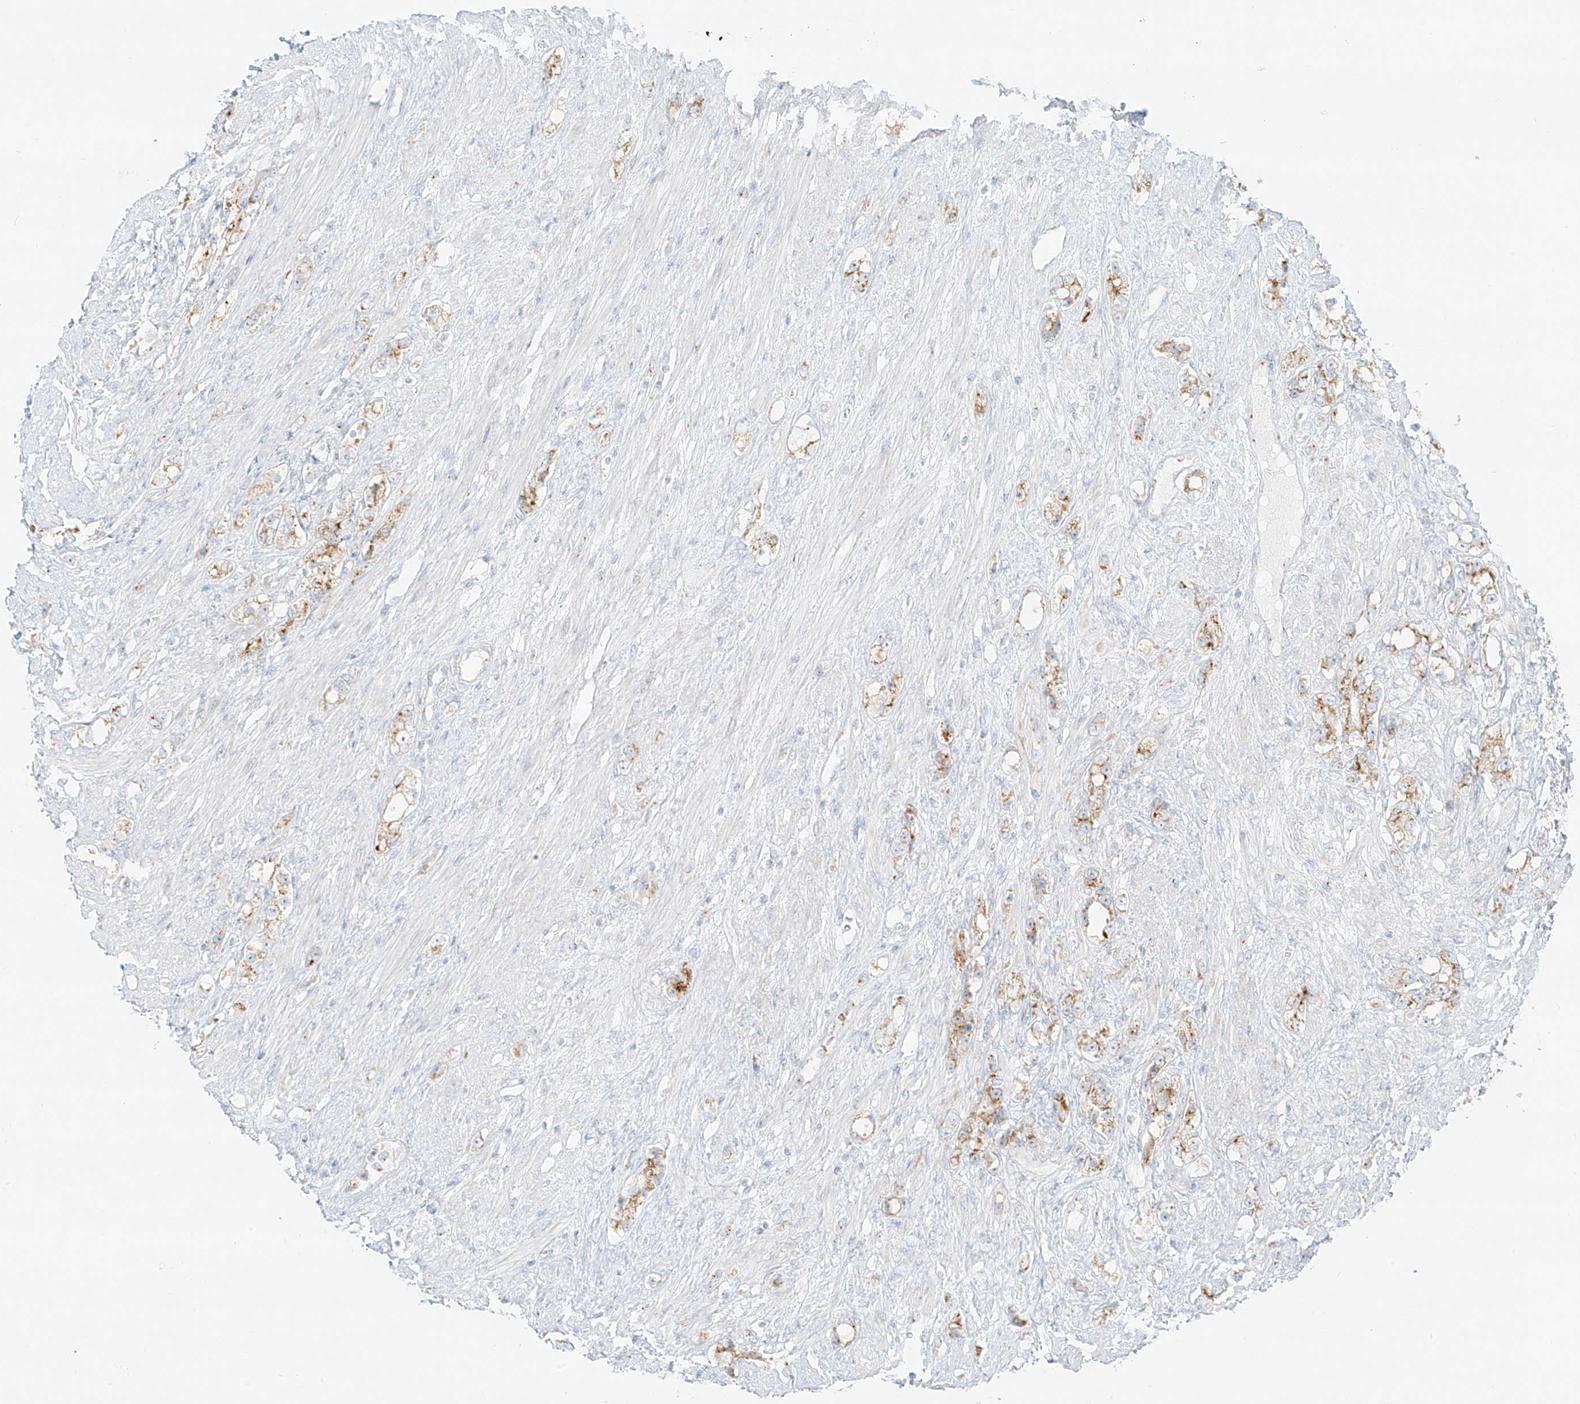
{"staining": {"intensity": "moderate", "quantity": "25%-75%", "location": "cytoplasmic/membranous"}, "tissue": "prostate cancer", "cell_type": "Tumor cells", "image_type": "cancer", "snomed": [{"axis": "morphology", "description": "Adenocarcinoma, High grade"}, {"axis": "topography", "description": "Prostate"}], "caption": "Prostate cancer (high-grade adenocarcinoma) stained with a brown dye demonstrates moderate cytoplasmic/membranous positive positivity in about 25%-75% of tumor cells.", "gene": "TMEM87B", "patient": {"sex": "male", "age": 63}}